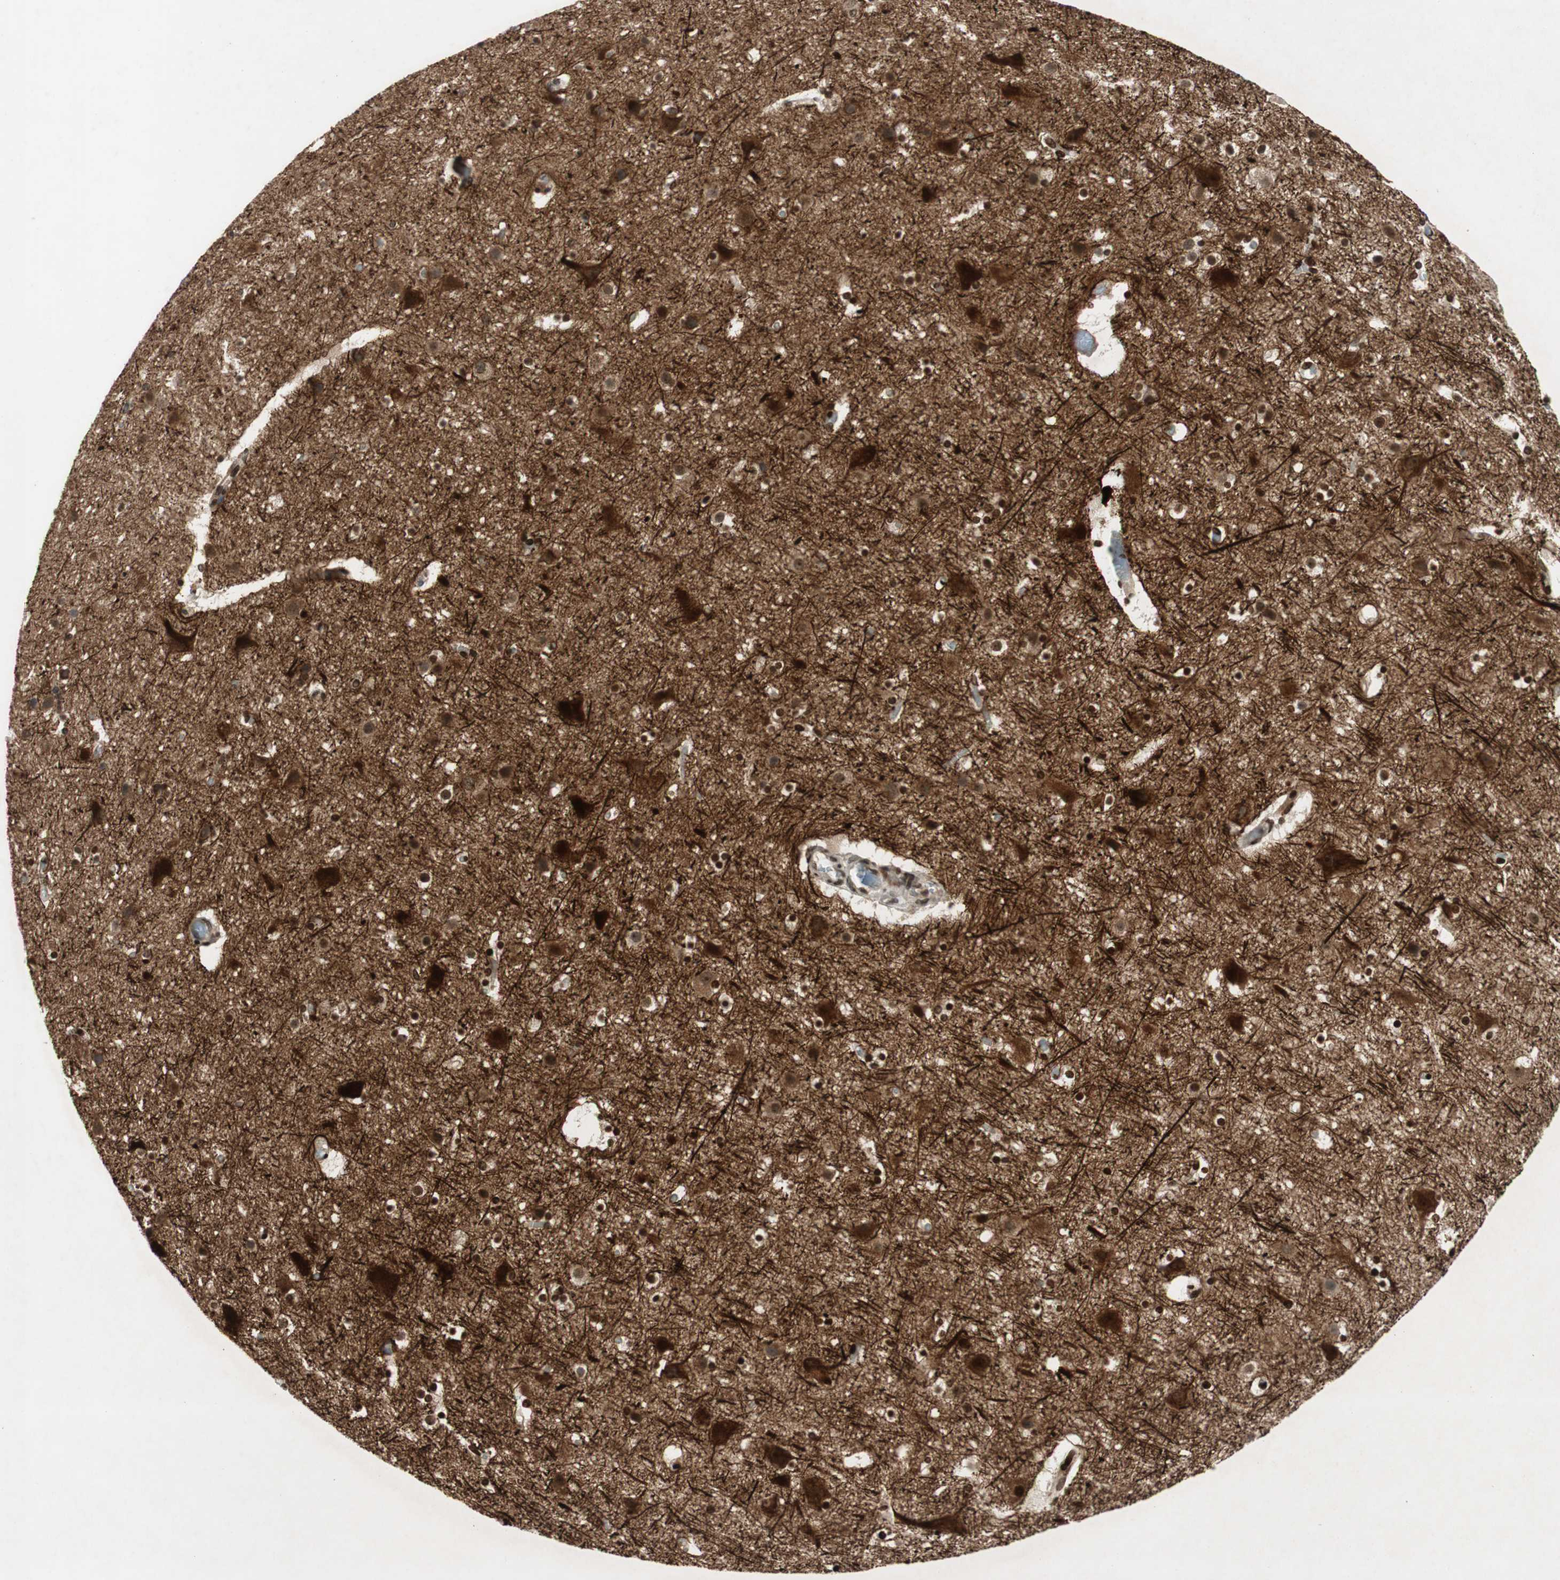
{"staining": {"intensity": "negative", "quantity": "none", "location": "none"}, "tissue": "cerebral cortex", "cell_type": "Endothelial cells", "image_type": "normal", "snomed": [{"axis": "morphology", "description": "Normal tissue, NOS"}, {"axis": "topography", "description": "Cerebral cortex"}], "caption": "A high-resolution histopathology image shows immunohistochemistry staining of benign cerebral cortex, which reveals no significant staining in endothelial cells. (Immunohistochemistry, brightfield microscopy, high magnification).", "gene": "PRRG4", "patient": {"sex": "male", "age": 45}}